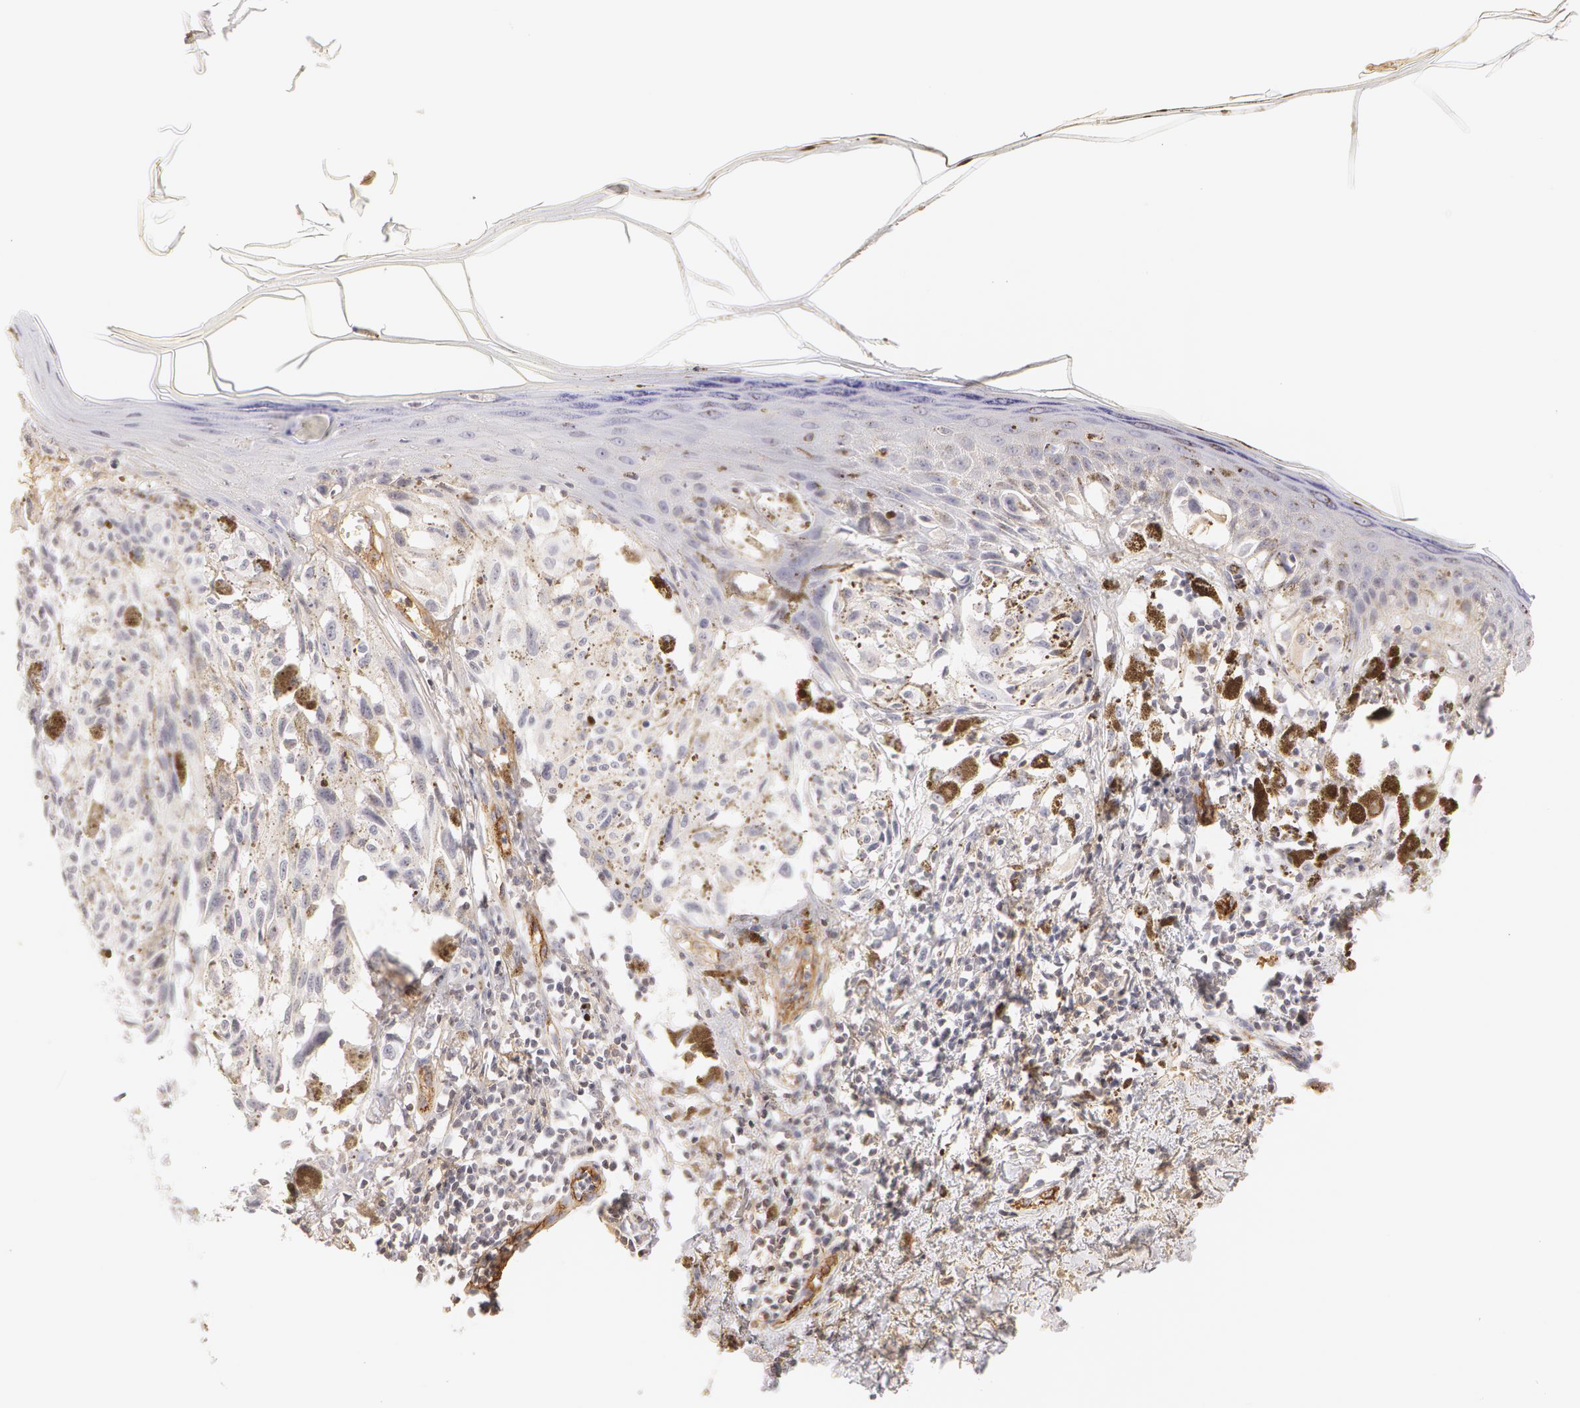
{"staining": {"intensity": "negative", "quantity": "none", "location": "none"}, "tissue": "melanoma", "cell_type": "Tumor cells", "image_type": "cancer", "snomed": [{"axis": "morphology", "description": "Malignant melanoma, NOS"}, {"axis": "topography", "description": "Skin"}], "caption": "Immunohistochemistry (IHC) image of neoplastic tissue: melanoma stained with DAB (3,3'-diaminobenzidine) shows no significant protein expression in tumor cells.", "gene": "VWF", "patient": {"sex": "female", "age": 72}}